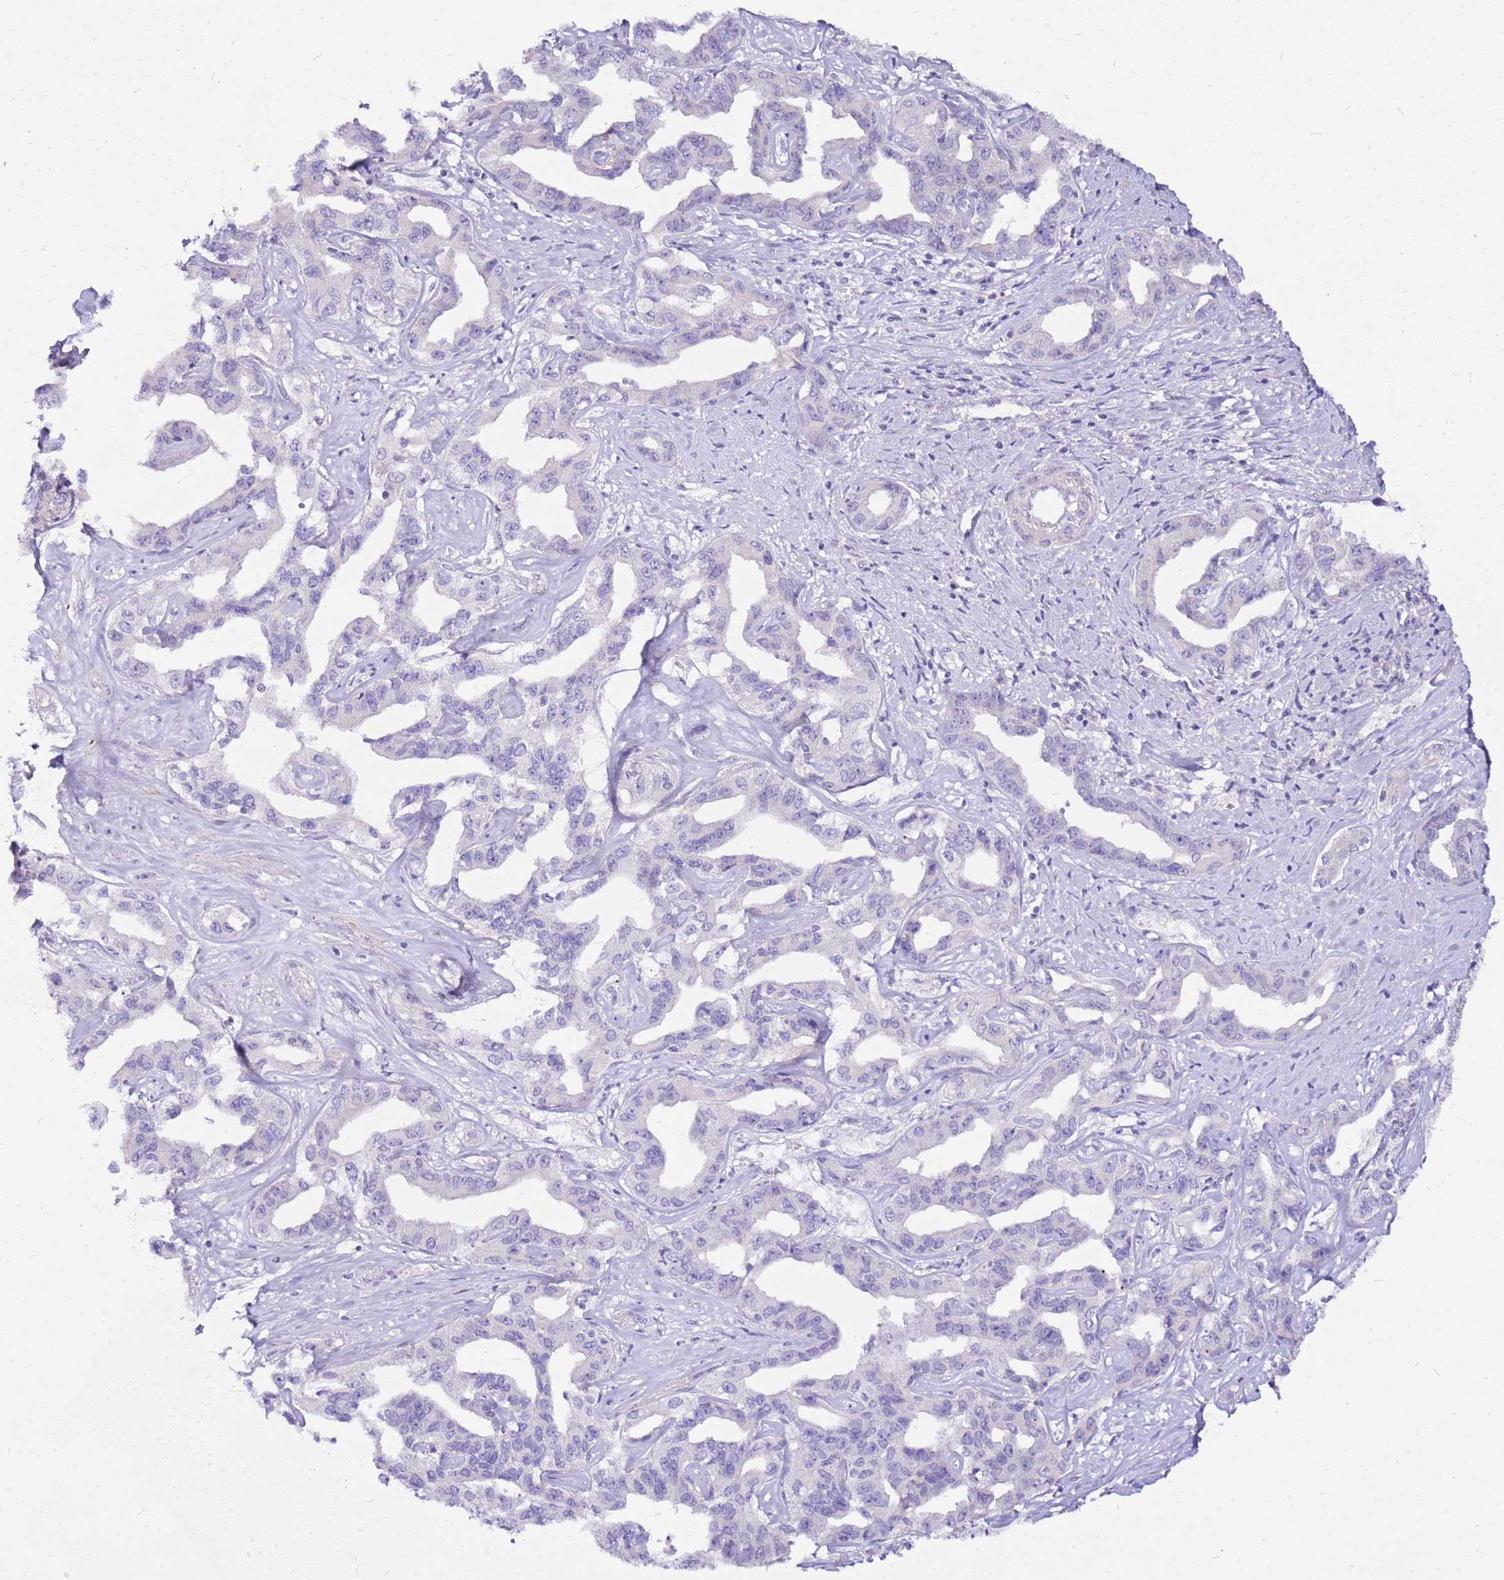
{"staining": {"intensity": "negative", "quantity": "none", "location": "none"}, "tissue": "liver cancer", "cell_type": "Tumor cells", "image_type": "cancer", "snomed": [{"axis": "morphology", "description": "Cholangiocarcinoma"}, {"axis": "topography", "description": "Liver"}], "caption": "Immunohistochemistry photomicrograph of human liver cancer (cholangiocarcinoma) stained for a protein (brown), which demonstrates no expression in tumor cells.", "gene": "DCDC2B", "patient": {"sex": "male", "age": 59}}